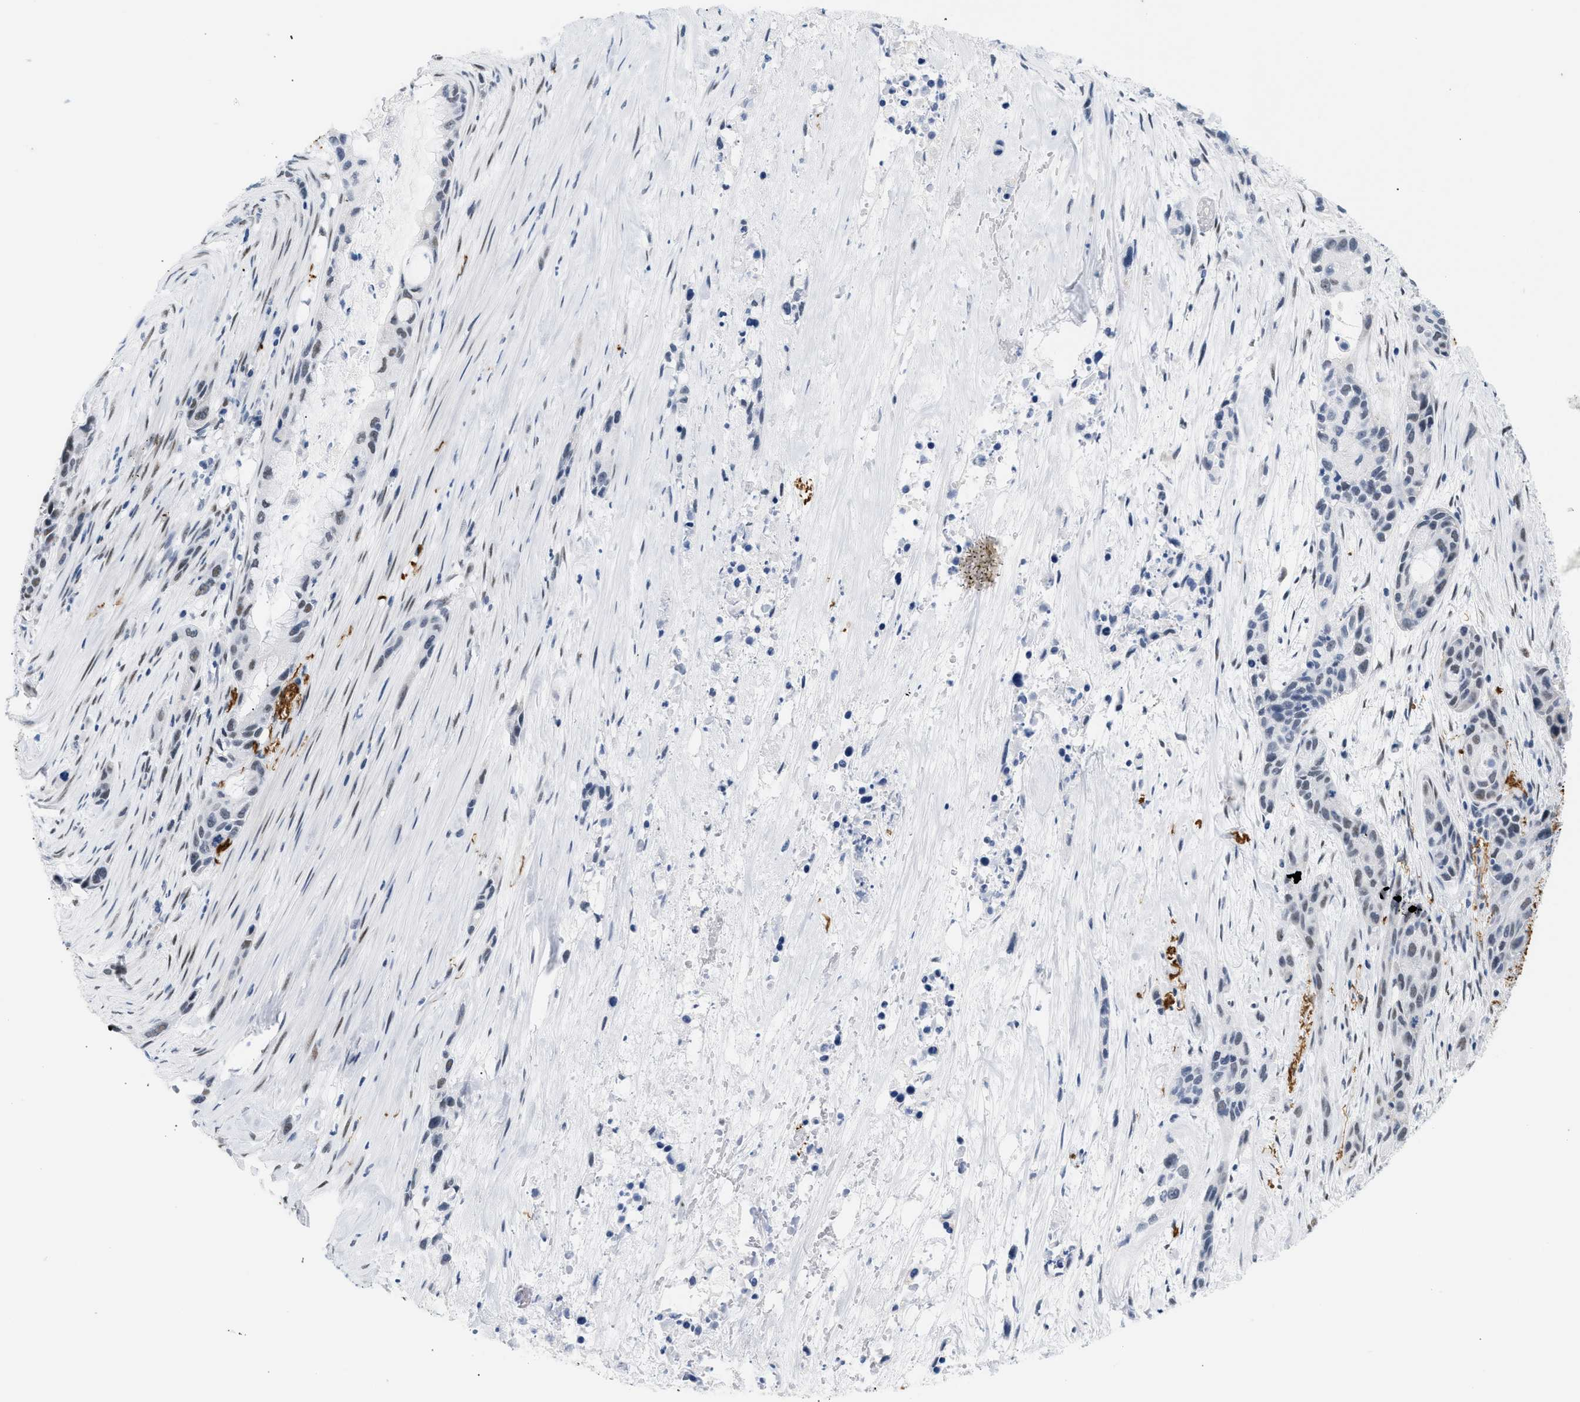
{"staining": {"intensity": "weak", "quantity": "<25%", "location": "nuclear"}, "tissue": "pancreatic cancer", "cell_type": "Tumor cells", "image_type": "cancer", "snomed": [{"axis": "morphology", "description": "Adenocarcinoma, NOS"}, {"axis": "topography", "description": "Pancreas"}], "caption": "Pancreatic adenocarcinoma was stained to show a protein in brown. There is no significant staining in tumor cells.", "gene": "ELN", "patient": {"sex": "male", "age": 53}}